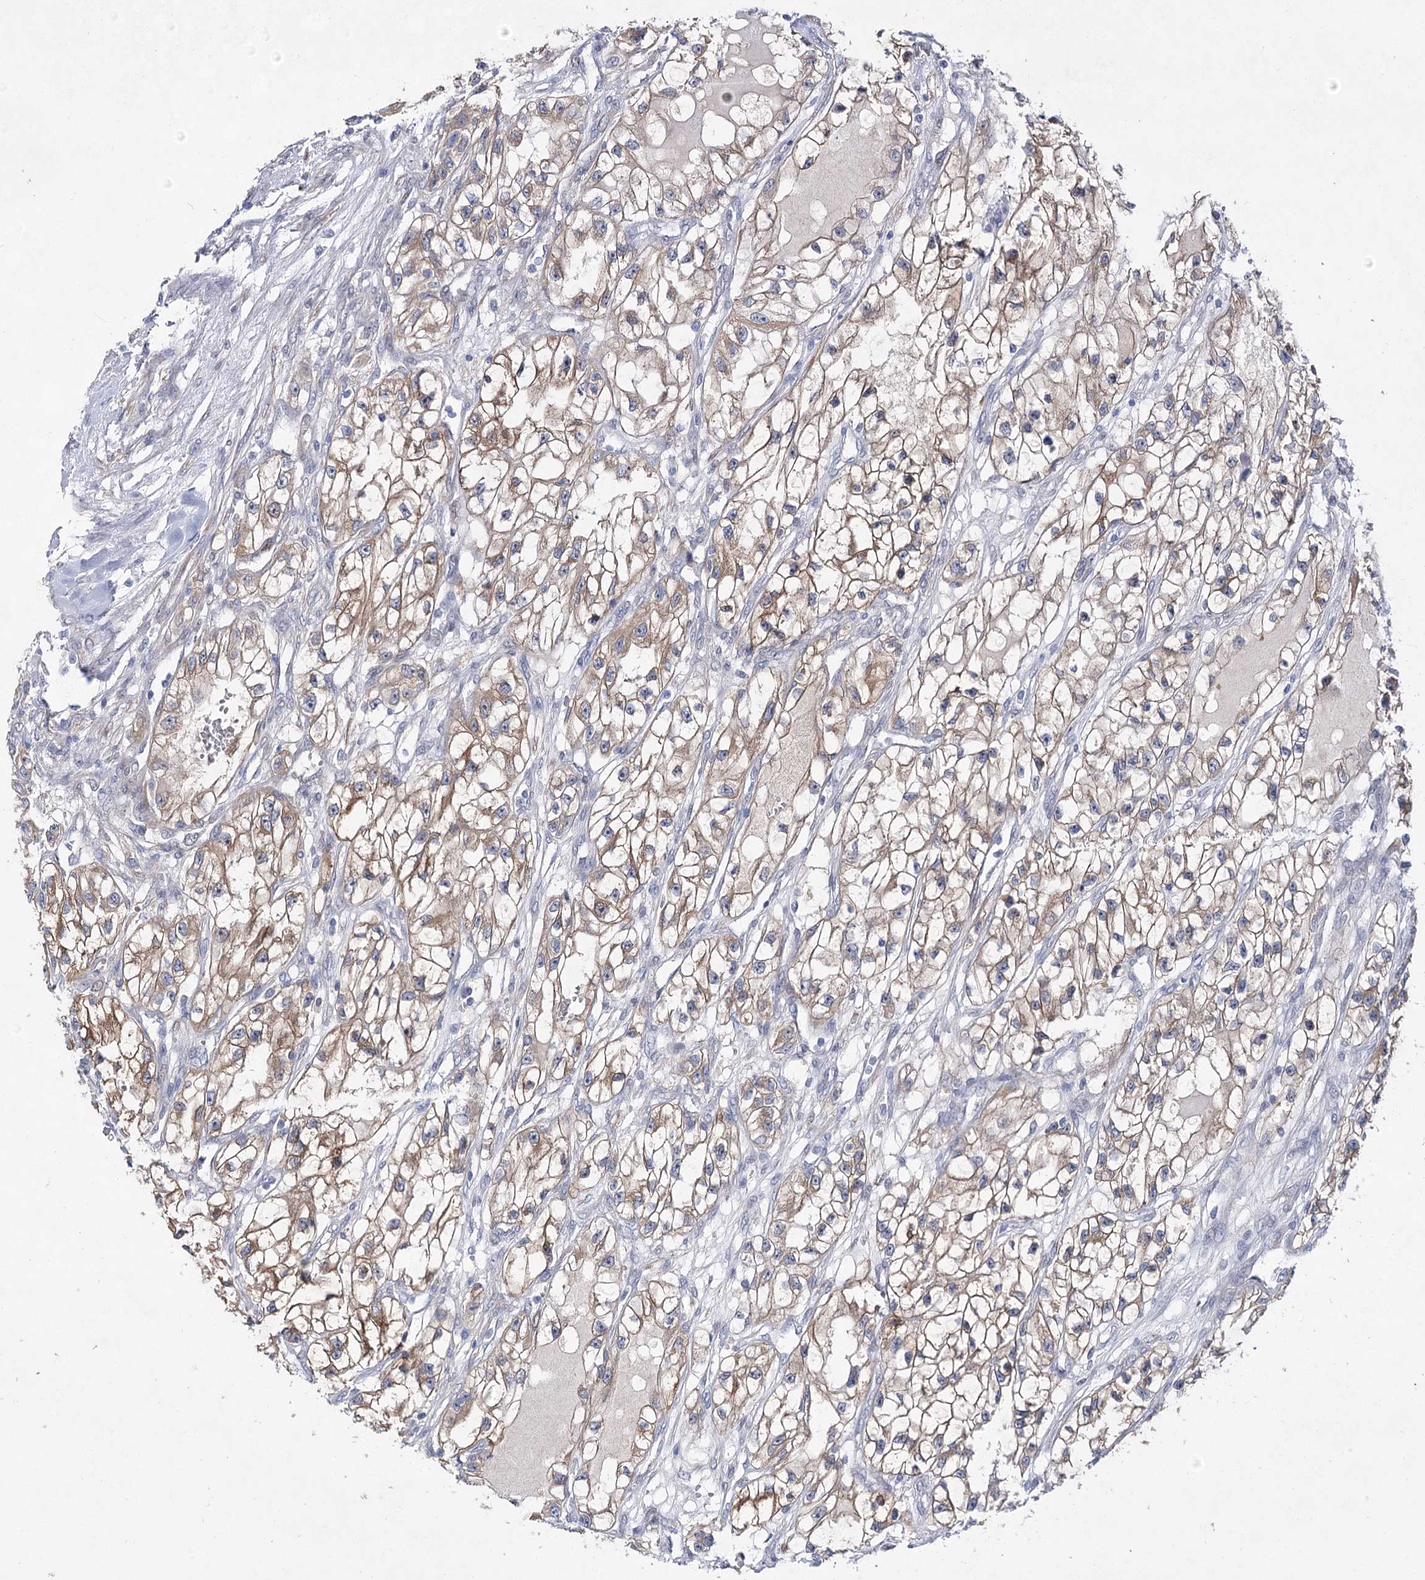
{"staining": {"intensity": "moderate", "quantity": ">75%", "location": "cytoplasmic/membranous"}, "tissue": "renal cancer", "cell_type": "Tumor cells", "image_type": "cancer", "snomed": [{"axis": "morphology", "description": "Adenocarcinoma, NOS"}, {"axis": "topography", "description": "Kidney"}], "caption": "Immunohistochemistry of adenocarcinoma (renal) exhibits medium levels of moderate cytoplasmic/membranous positivity in about >75% of tumor cells.", "gene": "UGDH", "patient": {"sex": "female", "age": 57}}